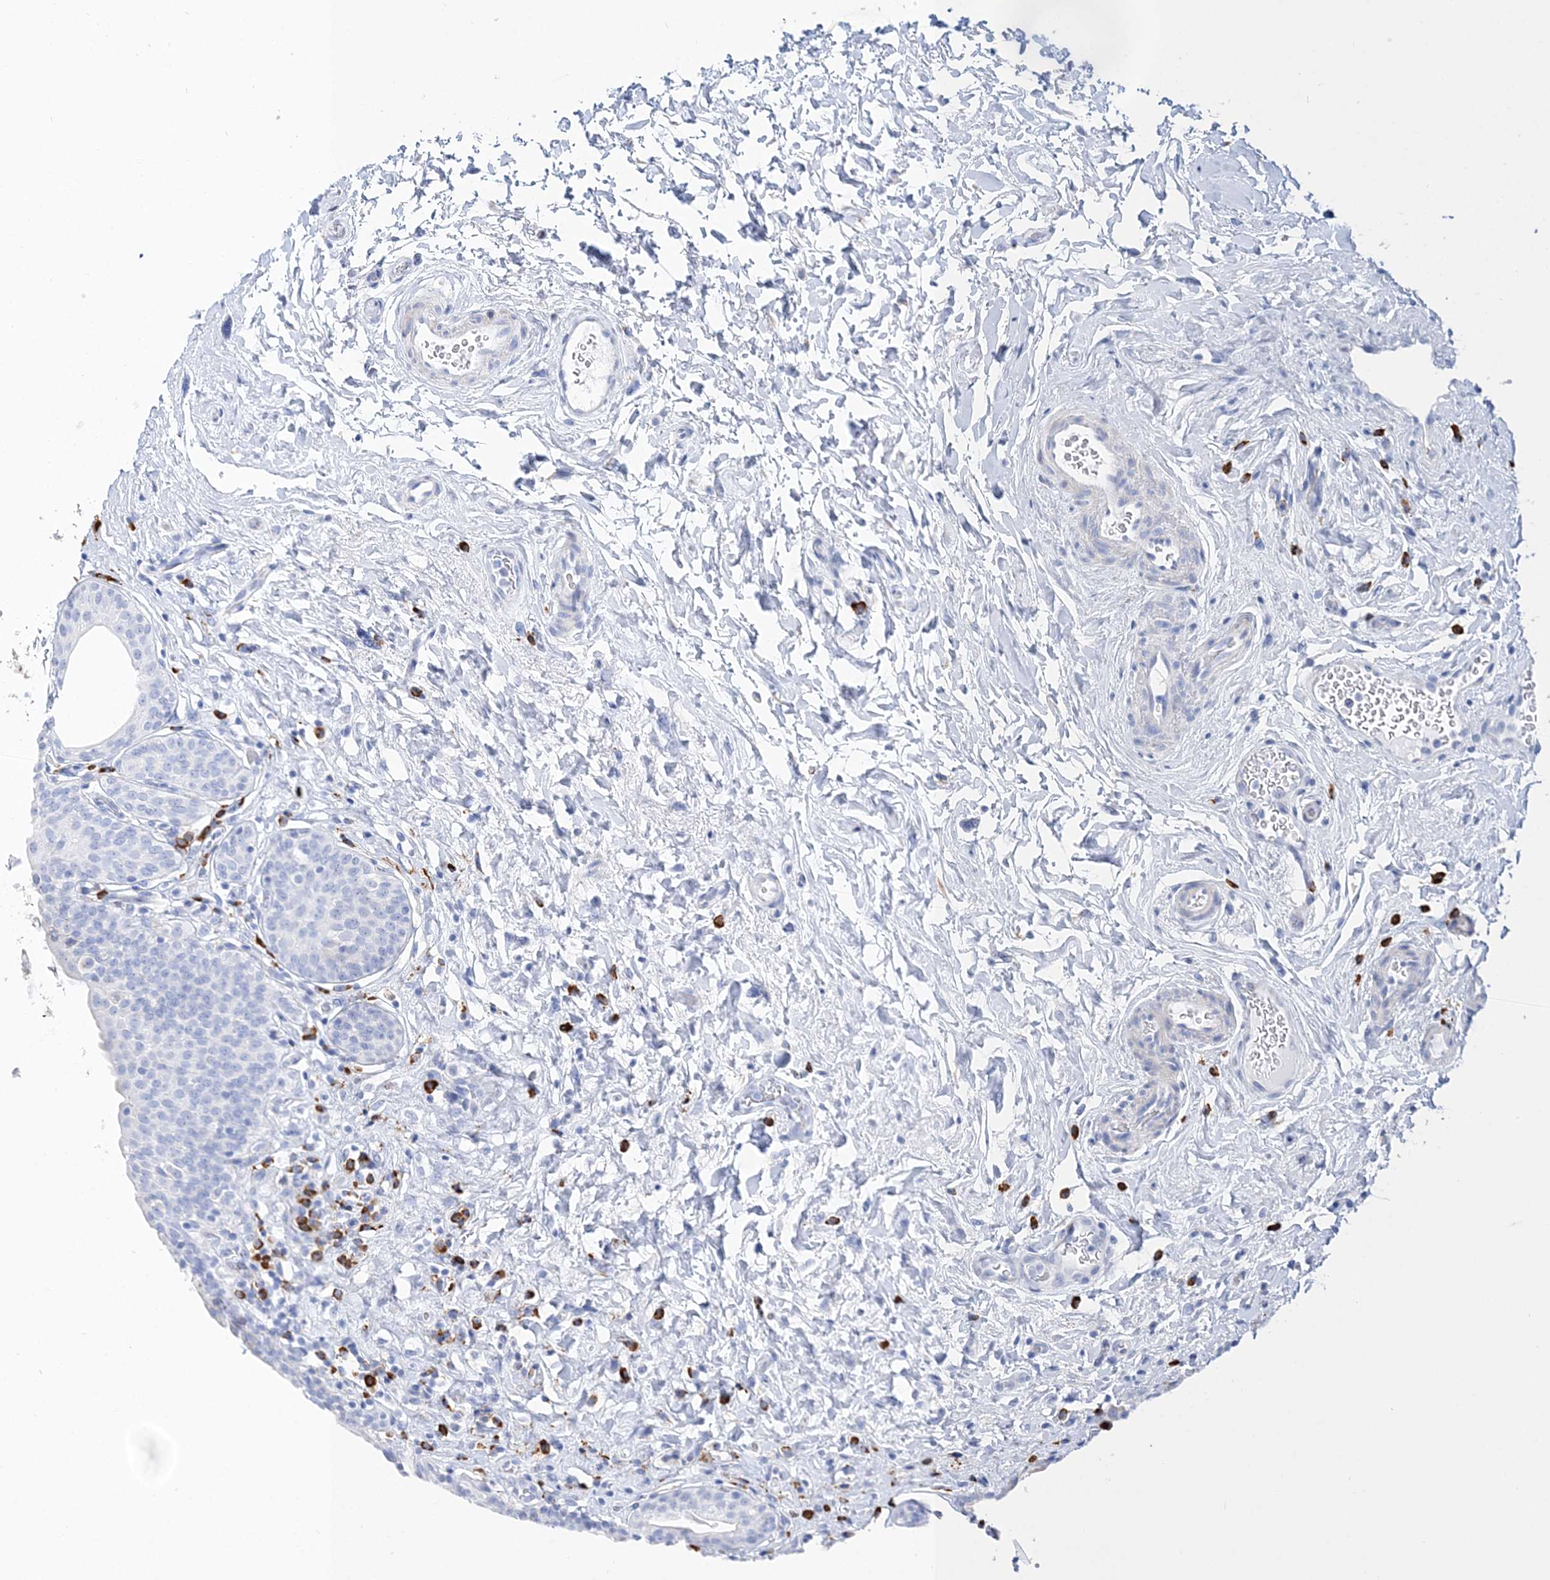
{"staining": {"intensity": "negative", "quantity": "none", "location": "none"}, "tissue": "urinary bladder", "cell_type": "Urothelial cells", "image_type": "normal", "snomed": [{"axis": "morphology", "description": "Normal tissue, NOS"}, {"axis": "topography", "description": "Urinary bladder"}], "caption": "Image shows no protein expression in urothelial cells of benign urinary bladder. Brightfield microscopy of immunohistochemistry (IHC) stained with DAB (3,3'-diaminobenzidine) (brown) and hematoxylin (blue), captured at high magnification.", "gene": "TSPYL6", "patient": {"sex": "male", "age": 83}}